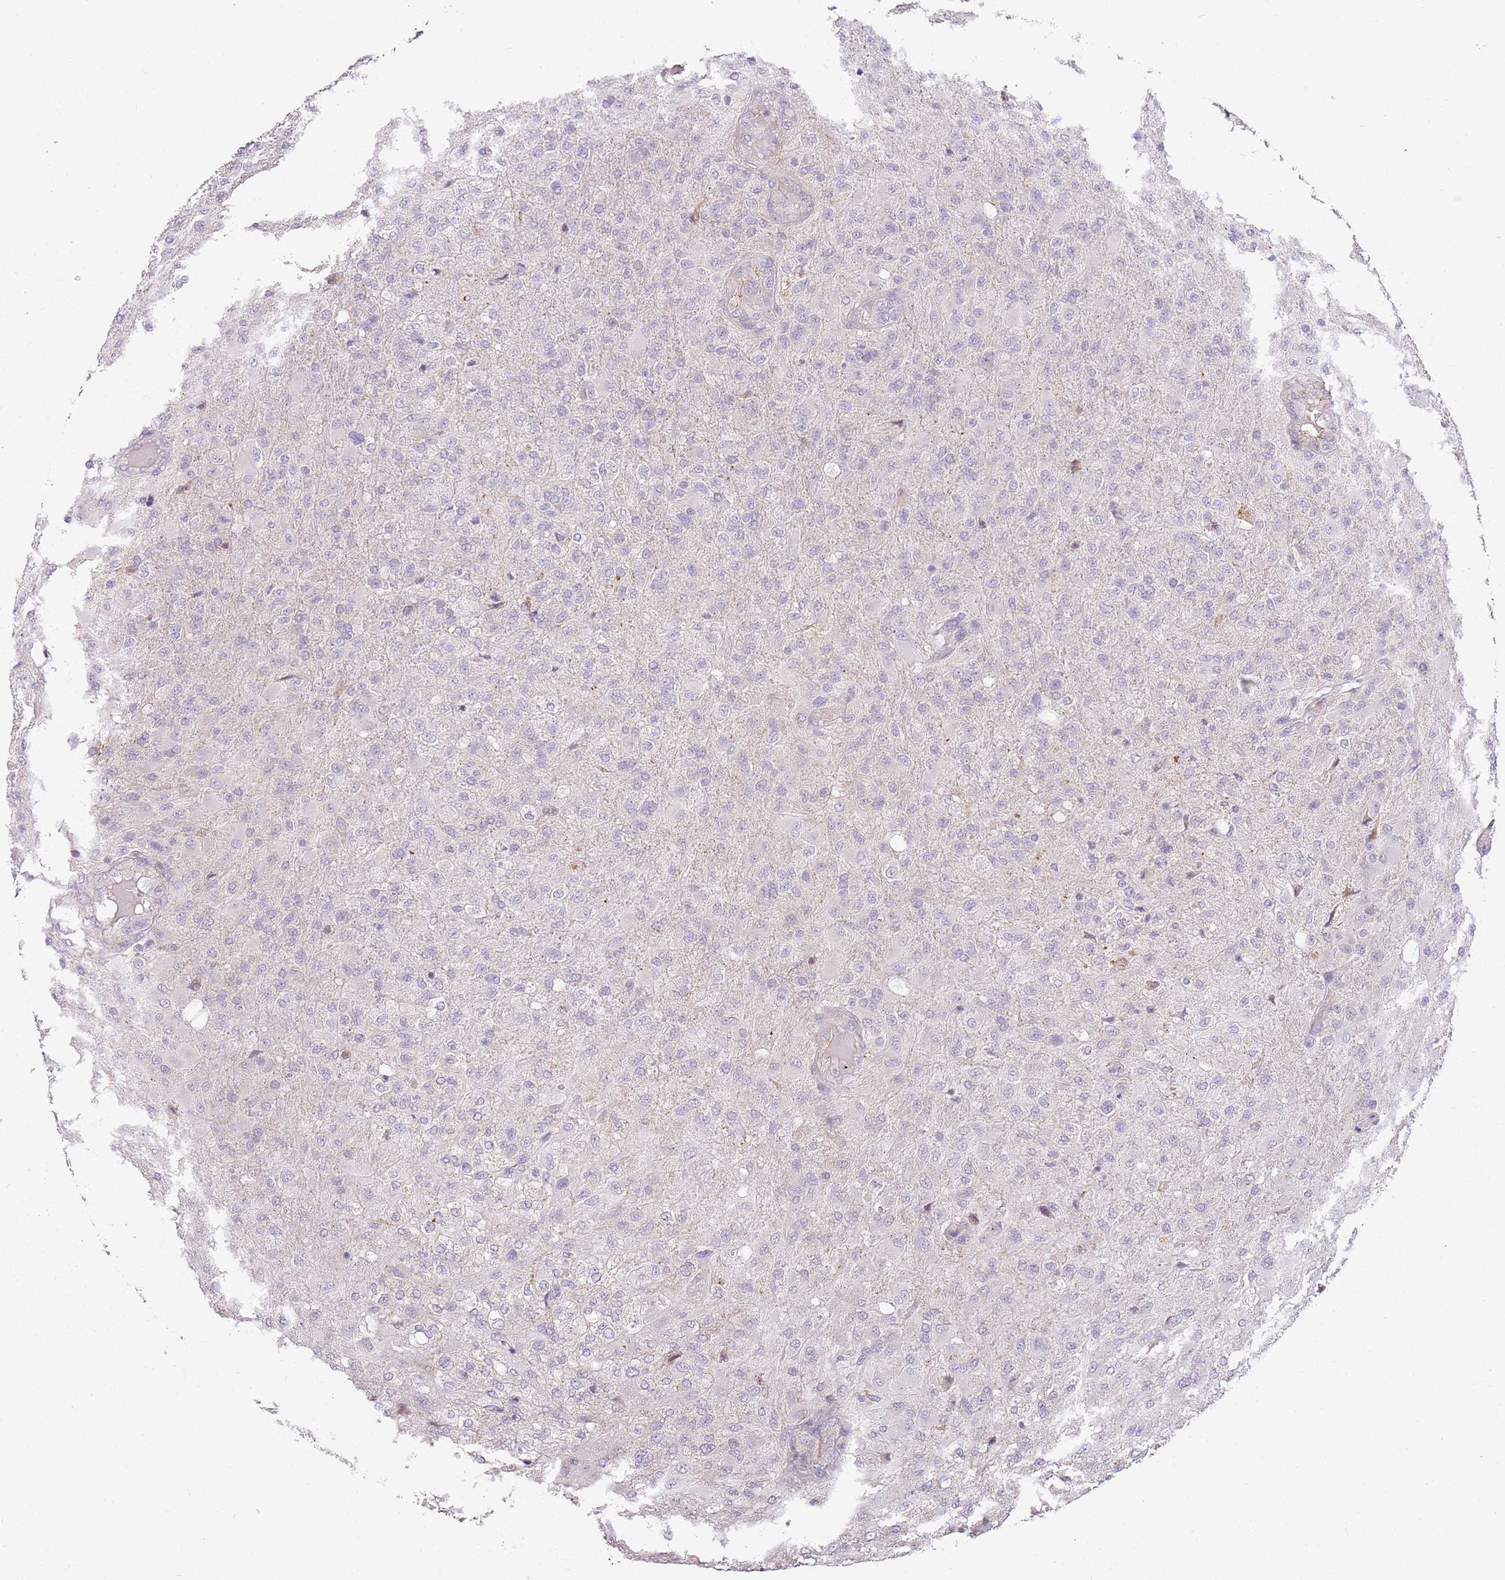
{"staining": {"intensity": "negative", "quantity": "none", "location": "none"}, "tissue": "glioma", "cell_type": "Tumor cells", "image_type": "cancer", "snomed": [{"axis": "morphology", "description": "Glioma, malignant, Low grade"}, {"axis": "topography", "description": "Brain"}], "caption": "Human malignant glioma (low-grade) stained for a protein using immunohistochemistry displays no expression in tumor cells.", "gene": "DEFB116", "patient": {"sex": "male", "age": 65}}